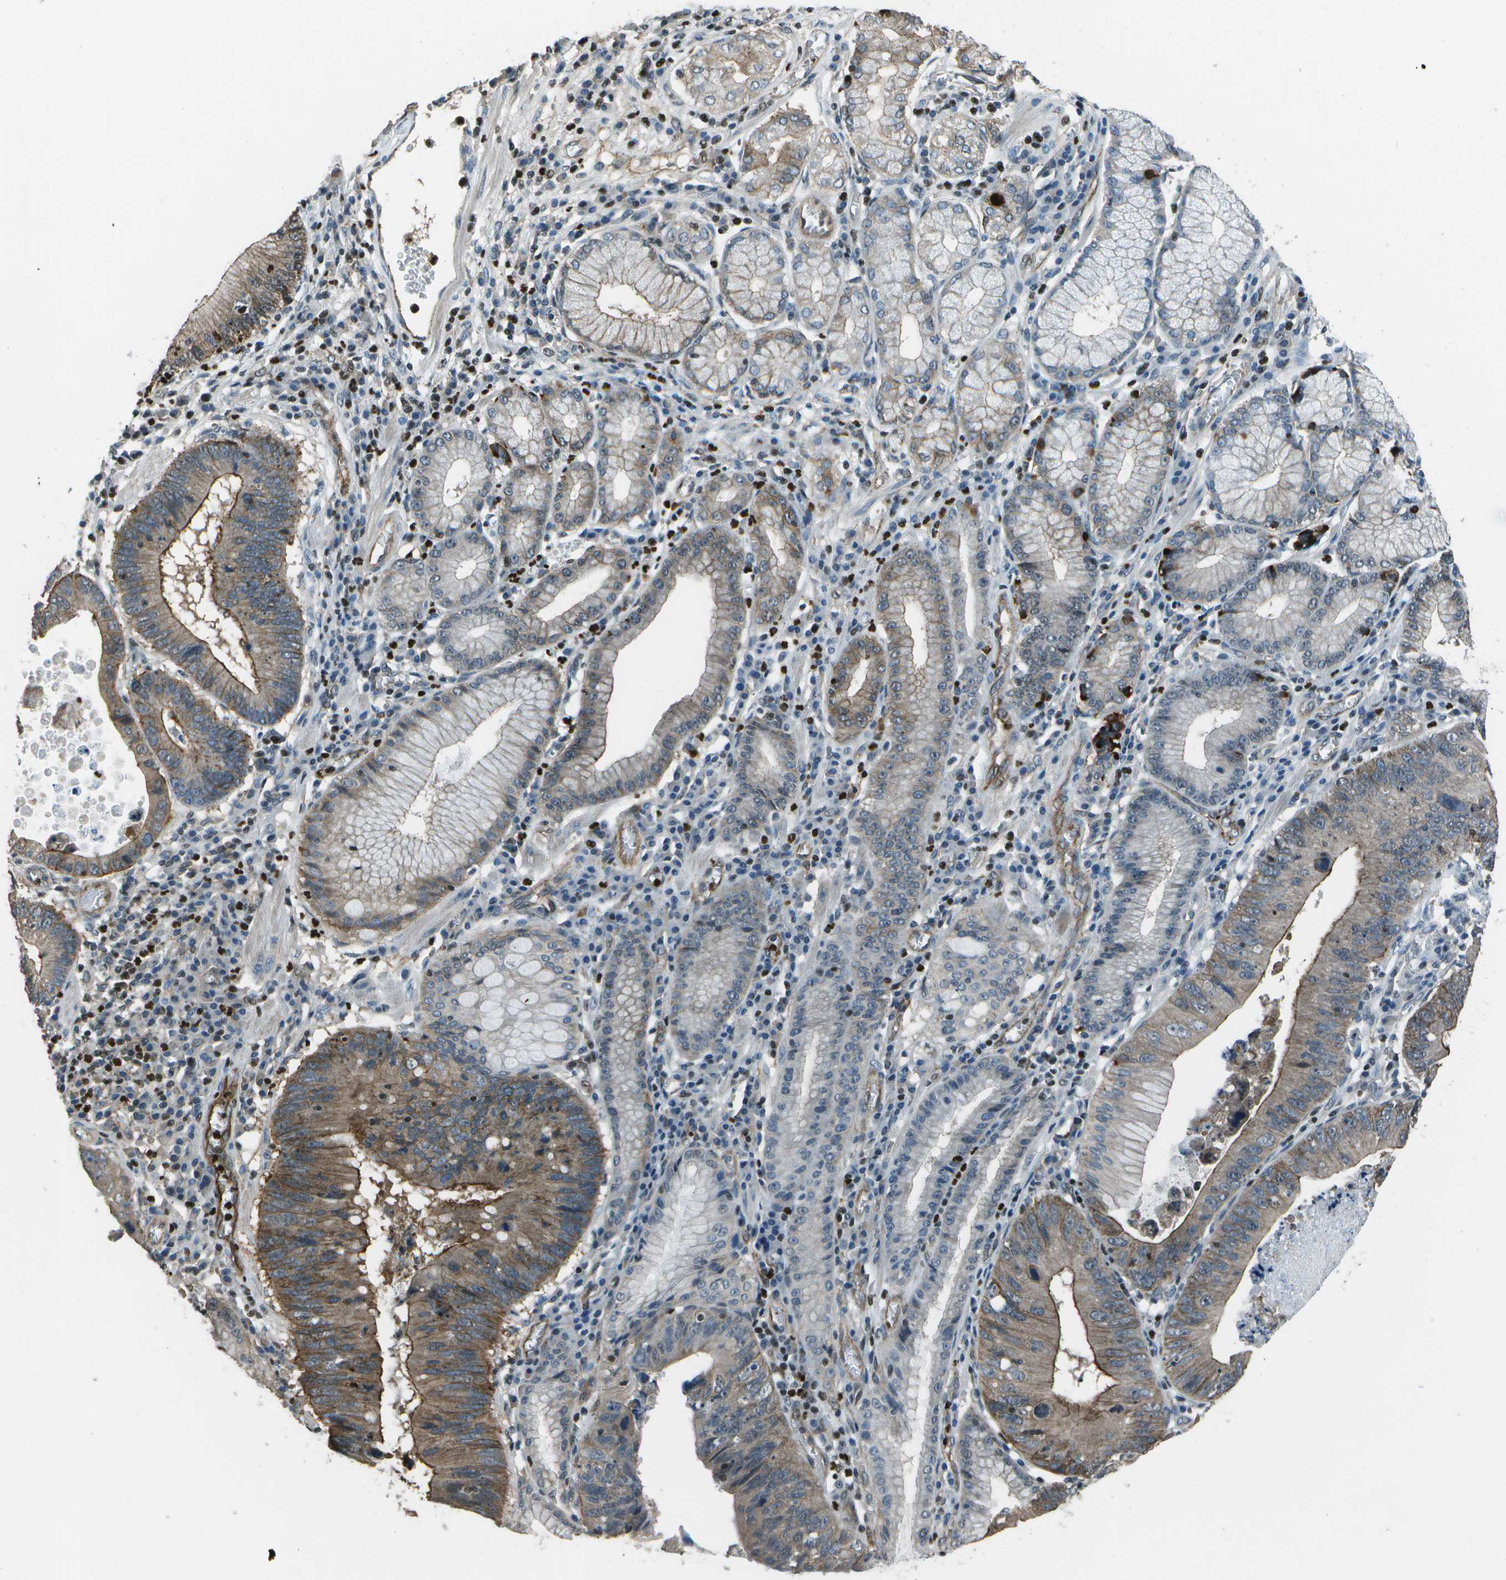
{"staining": {"intensity": "moderate", "quantity": "25%-75%", "location": "cytoplasmic/membranous"}, "tissue": "stomach cancer", "cell_type": "Tumor cells", "image_type": "cancer", "snomed": [{"axis": "morphology", "description": "Adenocarcinoma, NOS"}, {"axis": "topography", "description": "Stomach"}], "caption": "Immunohistochemistry (IHC) staining of stomach cancer (adenocarcinoma), which exhibits medium levels of moderate cytoplasmic/membranous staining in about 25%-75% of tumor cells indicating moderate cytoplasmic/membranous protein expression. The staining was performed using DAB (brown) for protein detection and nuclei were counterstained in hematoxylin (blue).", "gene": "PDLIM1", "patient": {"sex": "male", "age": 59}}